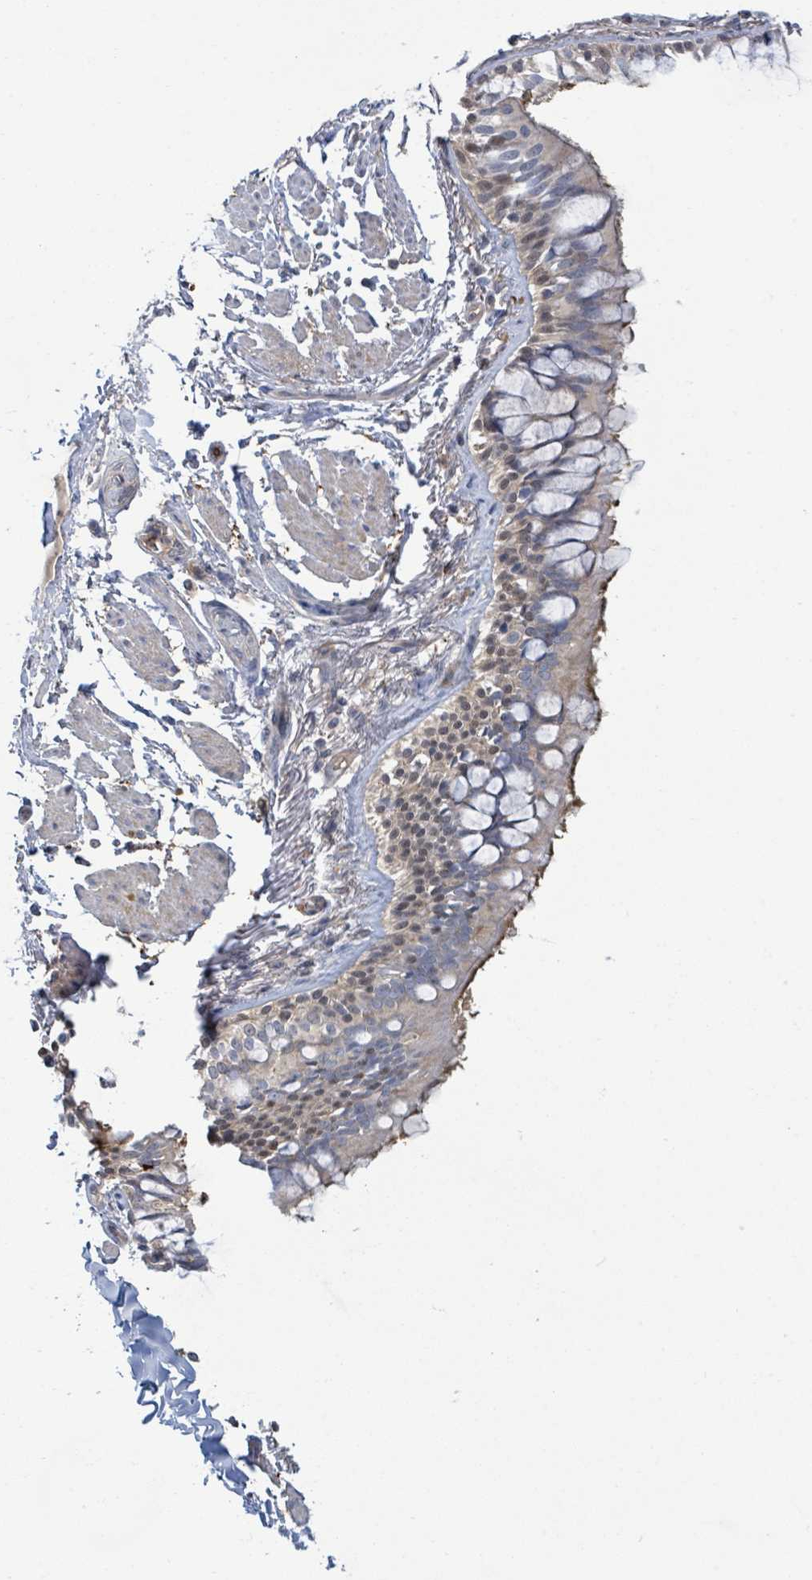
{"staining": {"intensity": "moderate", "quantity": "25%-75%", "location": "cytoplasmic/membranous"}, "tissue": "bronchus", "cell_type": "Respiratory epithelial cells", "image_type": "normal", "snomed": [{"axis": "morphology", "description": "Normal tissue, NOS"}, {"axis": "topography", "description": "Bronchus"}], "caption": "Bronchus stained with immunohistochemistry demonstrates moderate cytoplasmic/membranous expression in approximately 25%-75% of respiratory epithelial cells. The staining is performed using DAB (3,3'-diaminobenzidine) brown chromogen to label protein expression. The nuclei are counter-stained blue using hematoxylin.", "gene": "PGAM1", "patient": {"sex": "male", "age": 70}}